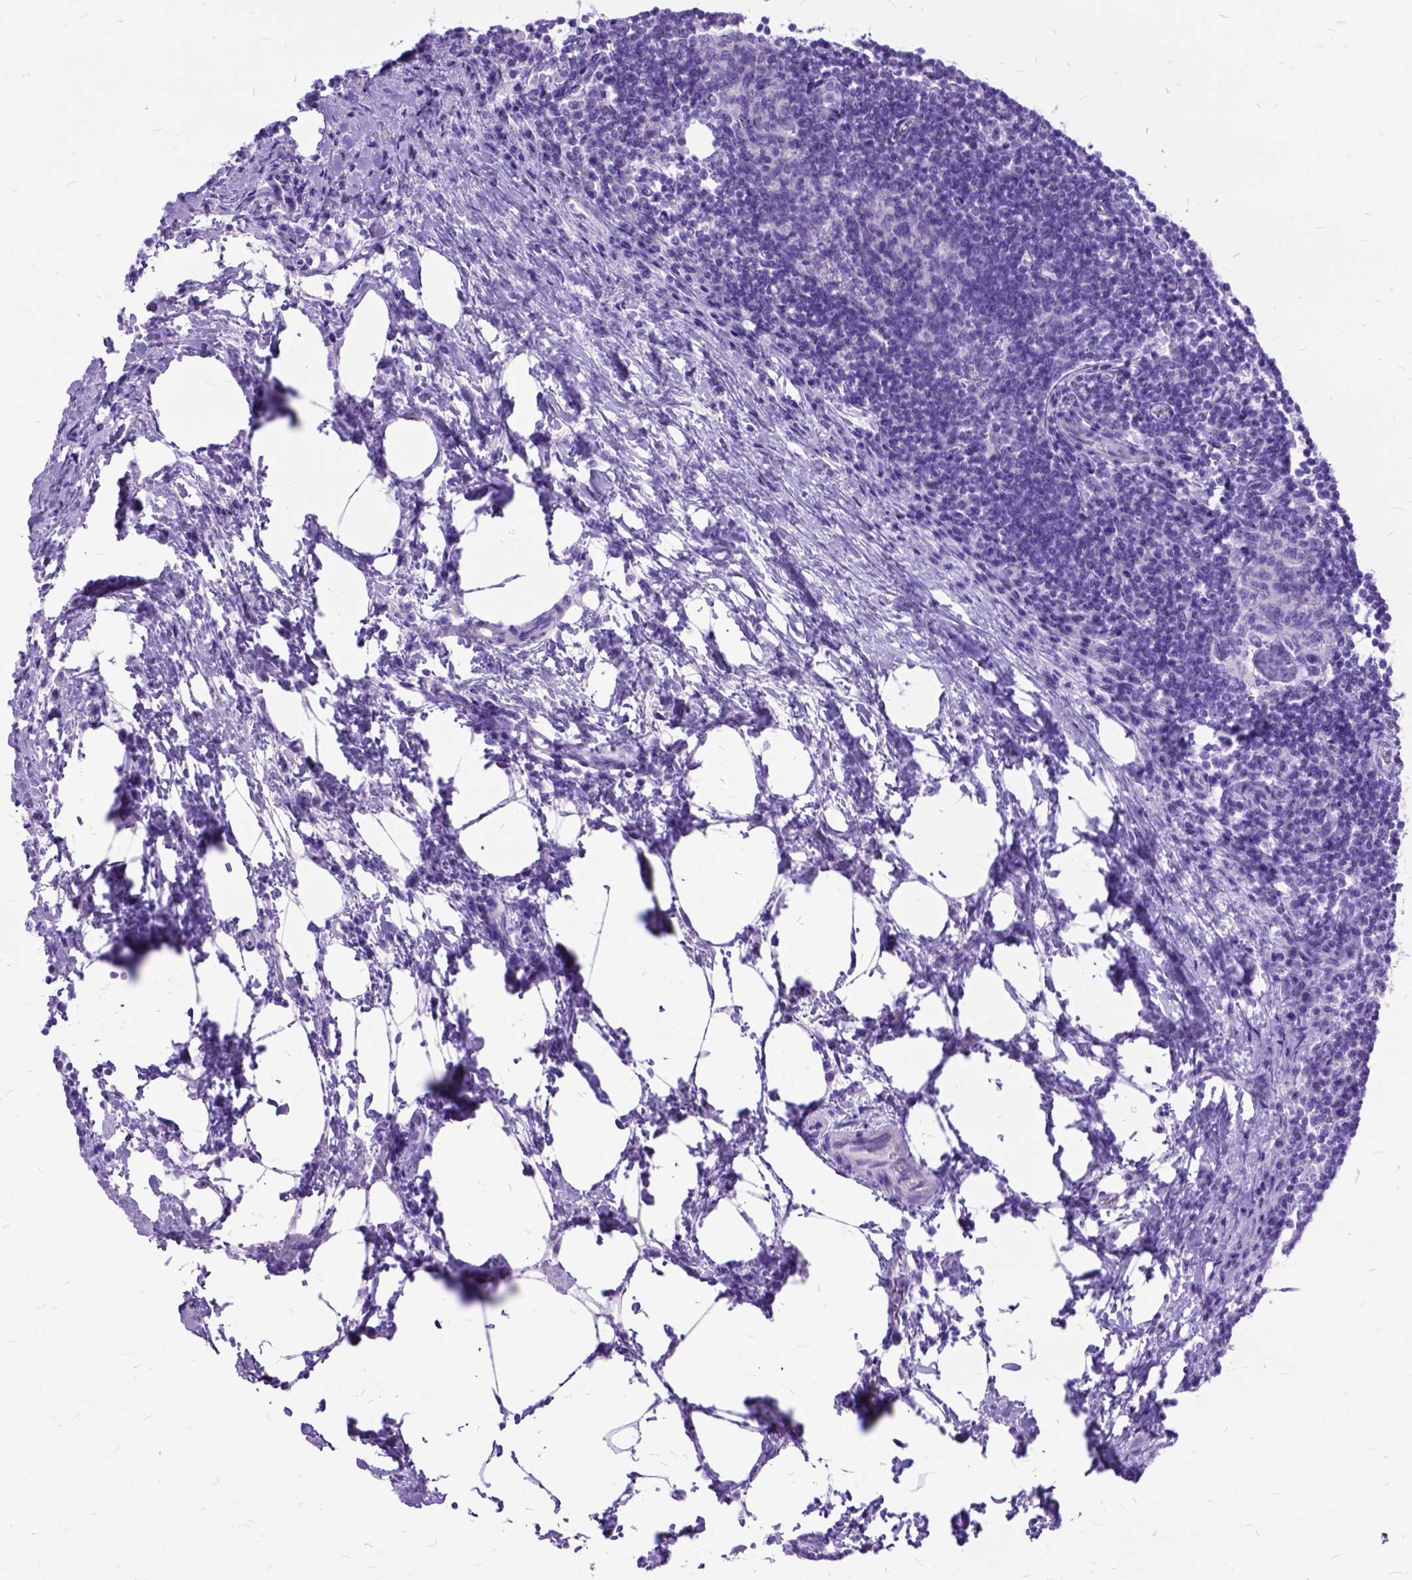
{"staining": {"intensity": "negative", "quantity": "none", "location": "none"}, "tissue": "lymph node", "cell_type": "Germinal center cells", "image_type": "normal", "snomed": [{"axis": "morphology", "description": "Normal tissue, NOS"}, {"axis": "topography", "description": "Lymph node"}], "caption": "The micrograph reveals no staining of germinal center cells in benign lymph node. The staining was performed using DAB to visualize the protein expression in brown, while the nuclei were stained in blue with hematoxylin (Magnification: 20x).", "gene": "DNAH2", "patient": {"sex": "male", "age": 67}}